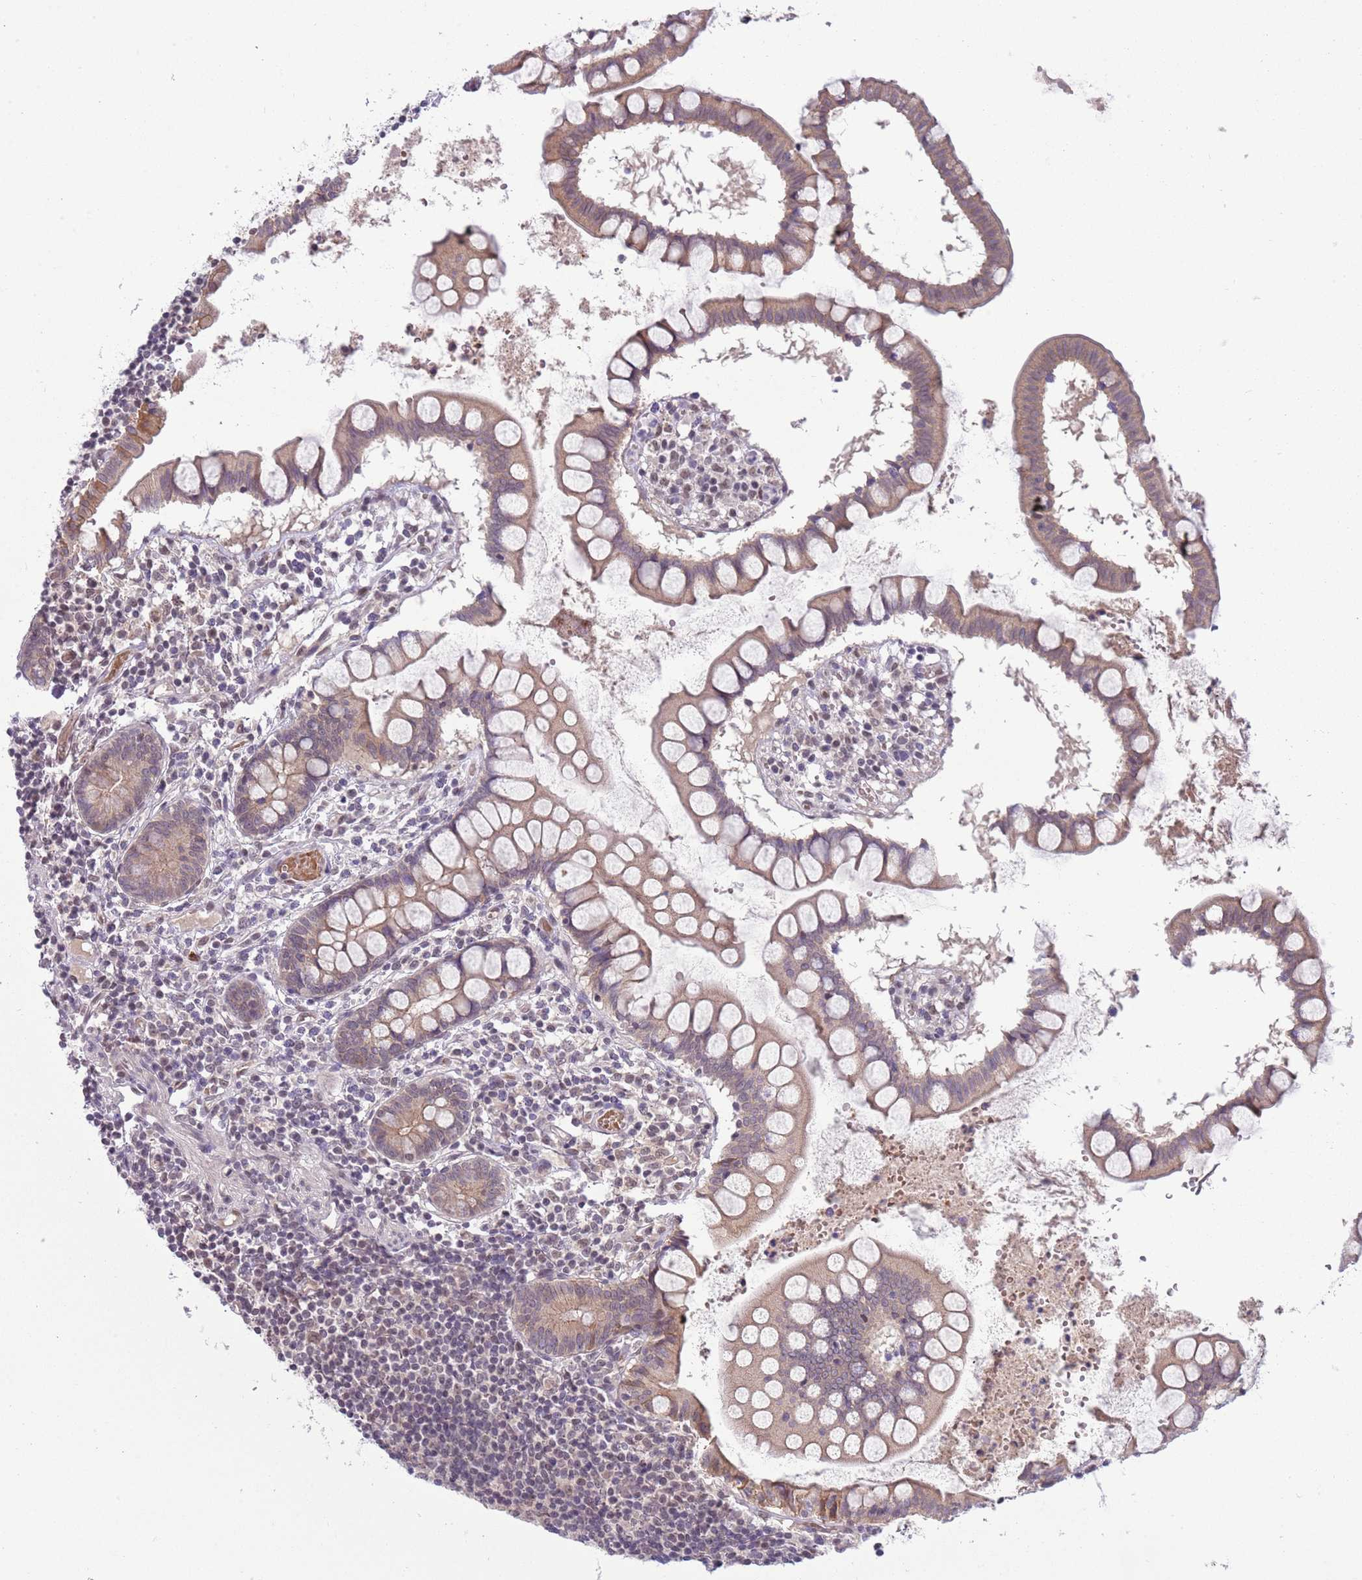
{"staining": {"intensity": "weak", "quantity": "25%-75%", "location": "cytoplasmic/membranous"}, "tissue": "colon", "cell_type": "Endothelial cells", "image_type": "normal", "snomed": [{"axis": "morphology", "description": "Normal tissue, NOS"}, {"axis": "morphology", "description": "Adenocarcinoma, NOS"}, {"axis": "topography", "description": "Colon"}], "caption": "DAB (3,3'-diaminobenzidine) immunohistochemical staining of benign colon shows weak cytoplasmic/membranous protein expression in approximately 25%-75% of endothelial cells. (Brightfield microscopy of DAB IHC at high magnification).", "gene": "TM2D1", "patient": {"sex": "female", "age": 55}}